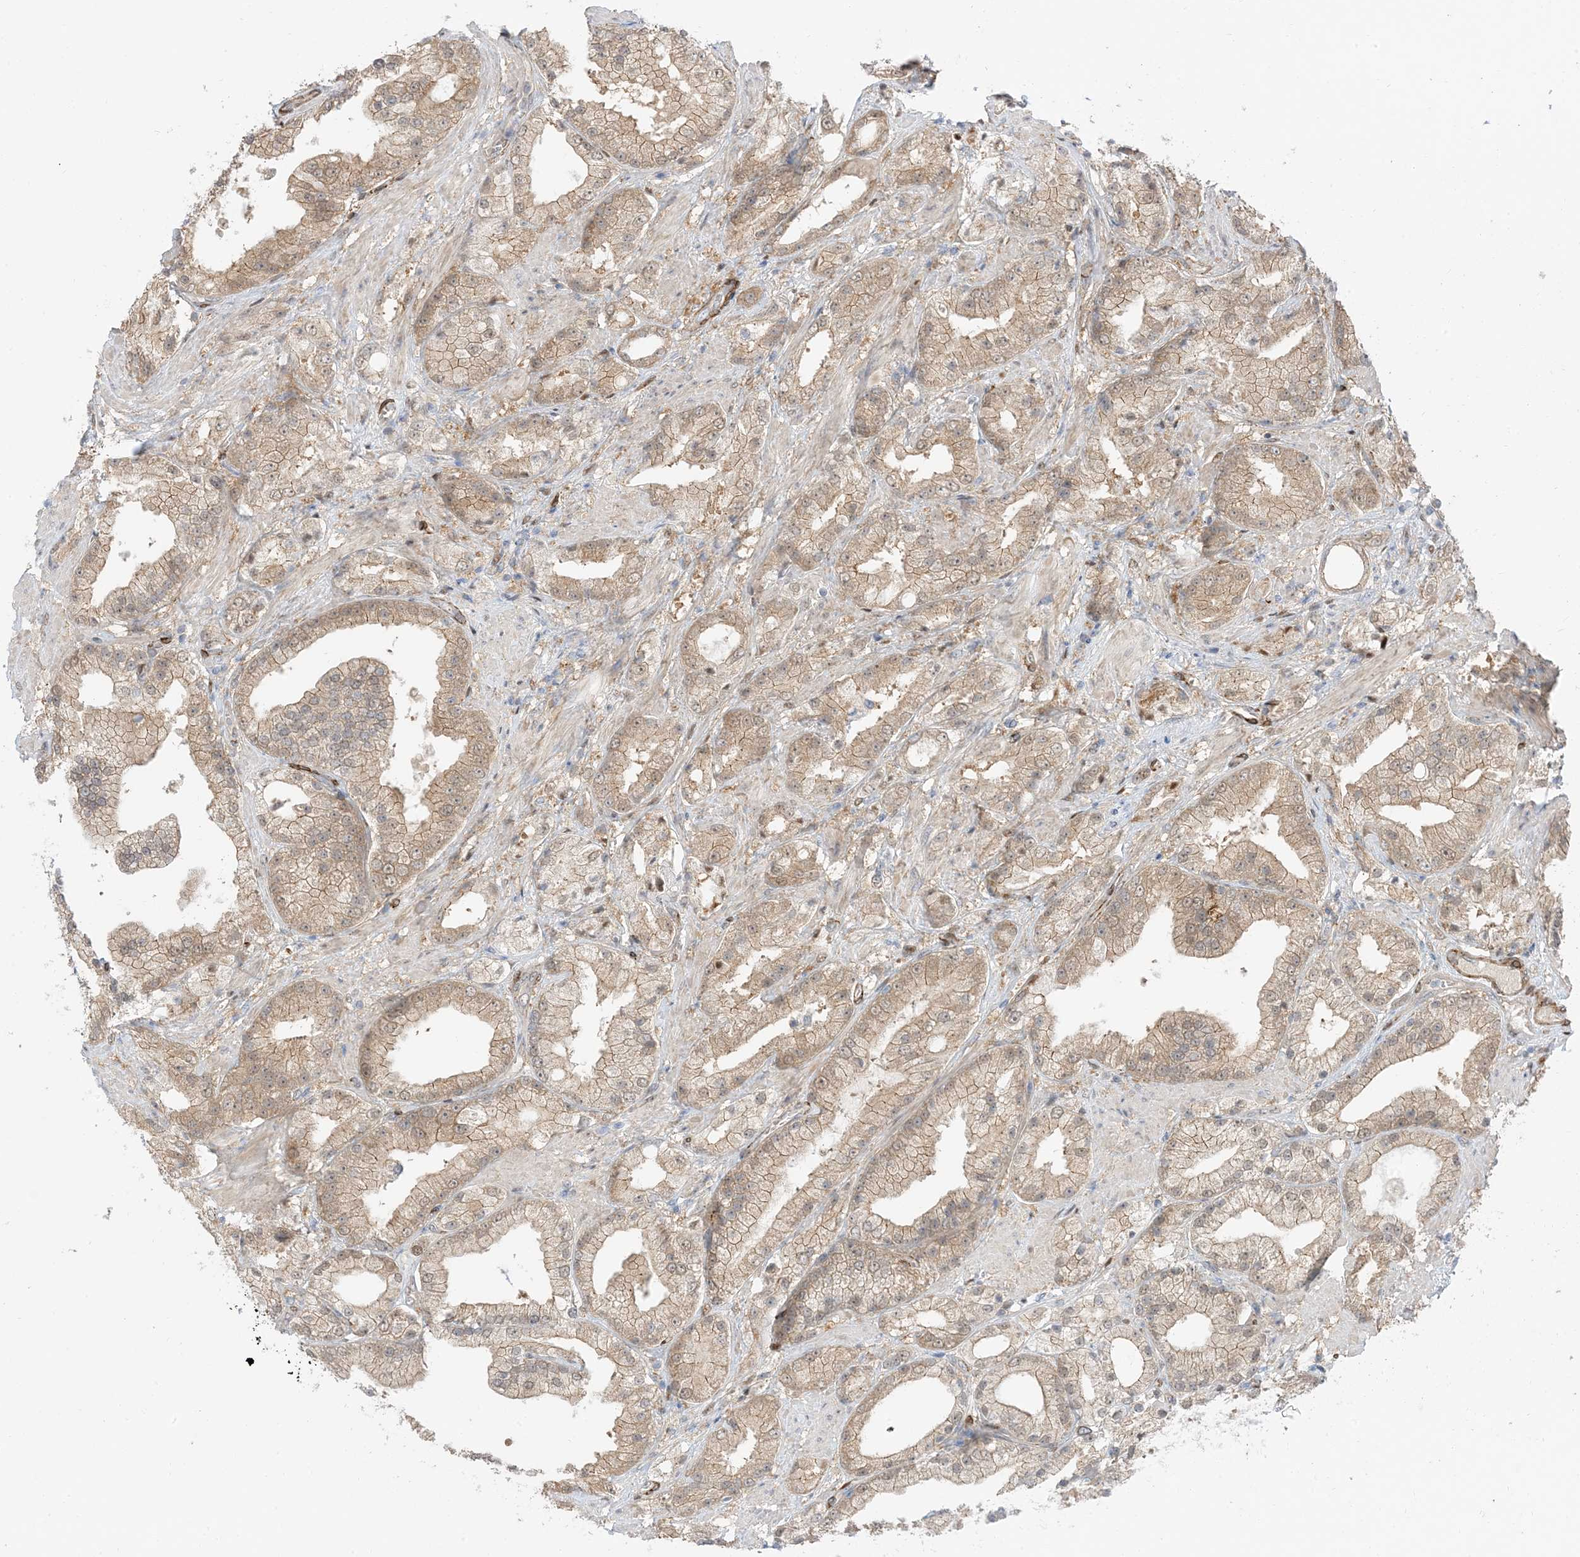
{"staining": {"intensity": "weak", "quantity": ">75%", "location": "cytoplasmic/membranous"}, "tissue": "prostate cancer", "cell_type": "Tumor cells", "image_type": "cancer", "snomed": [{"axis": "morphology", "description": "Adenocarcinoma, Low grade"}, {"axis": "topography", "description": "Prostate"}], "caption": "The image reveals a brown stain indicating the presence of a protein in the cytoplasmic/membranous of tumor cells in low-grade adenocarcinoma (prostate).", "gene": "RIN1", "patient": {"sex": "male", "age": 67}}